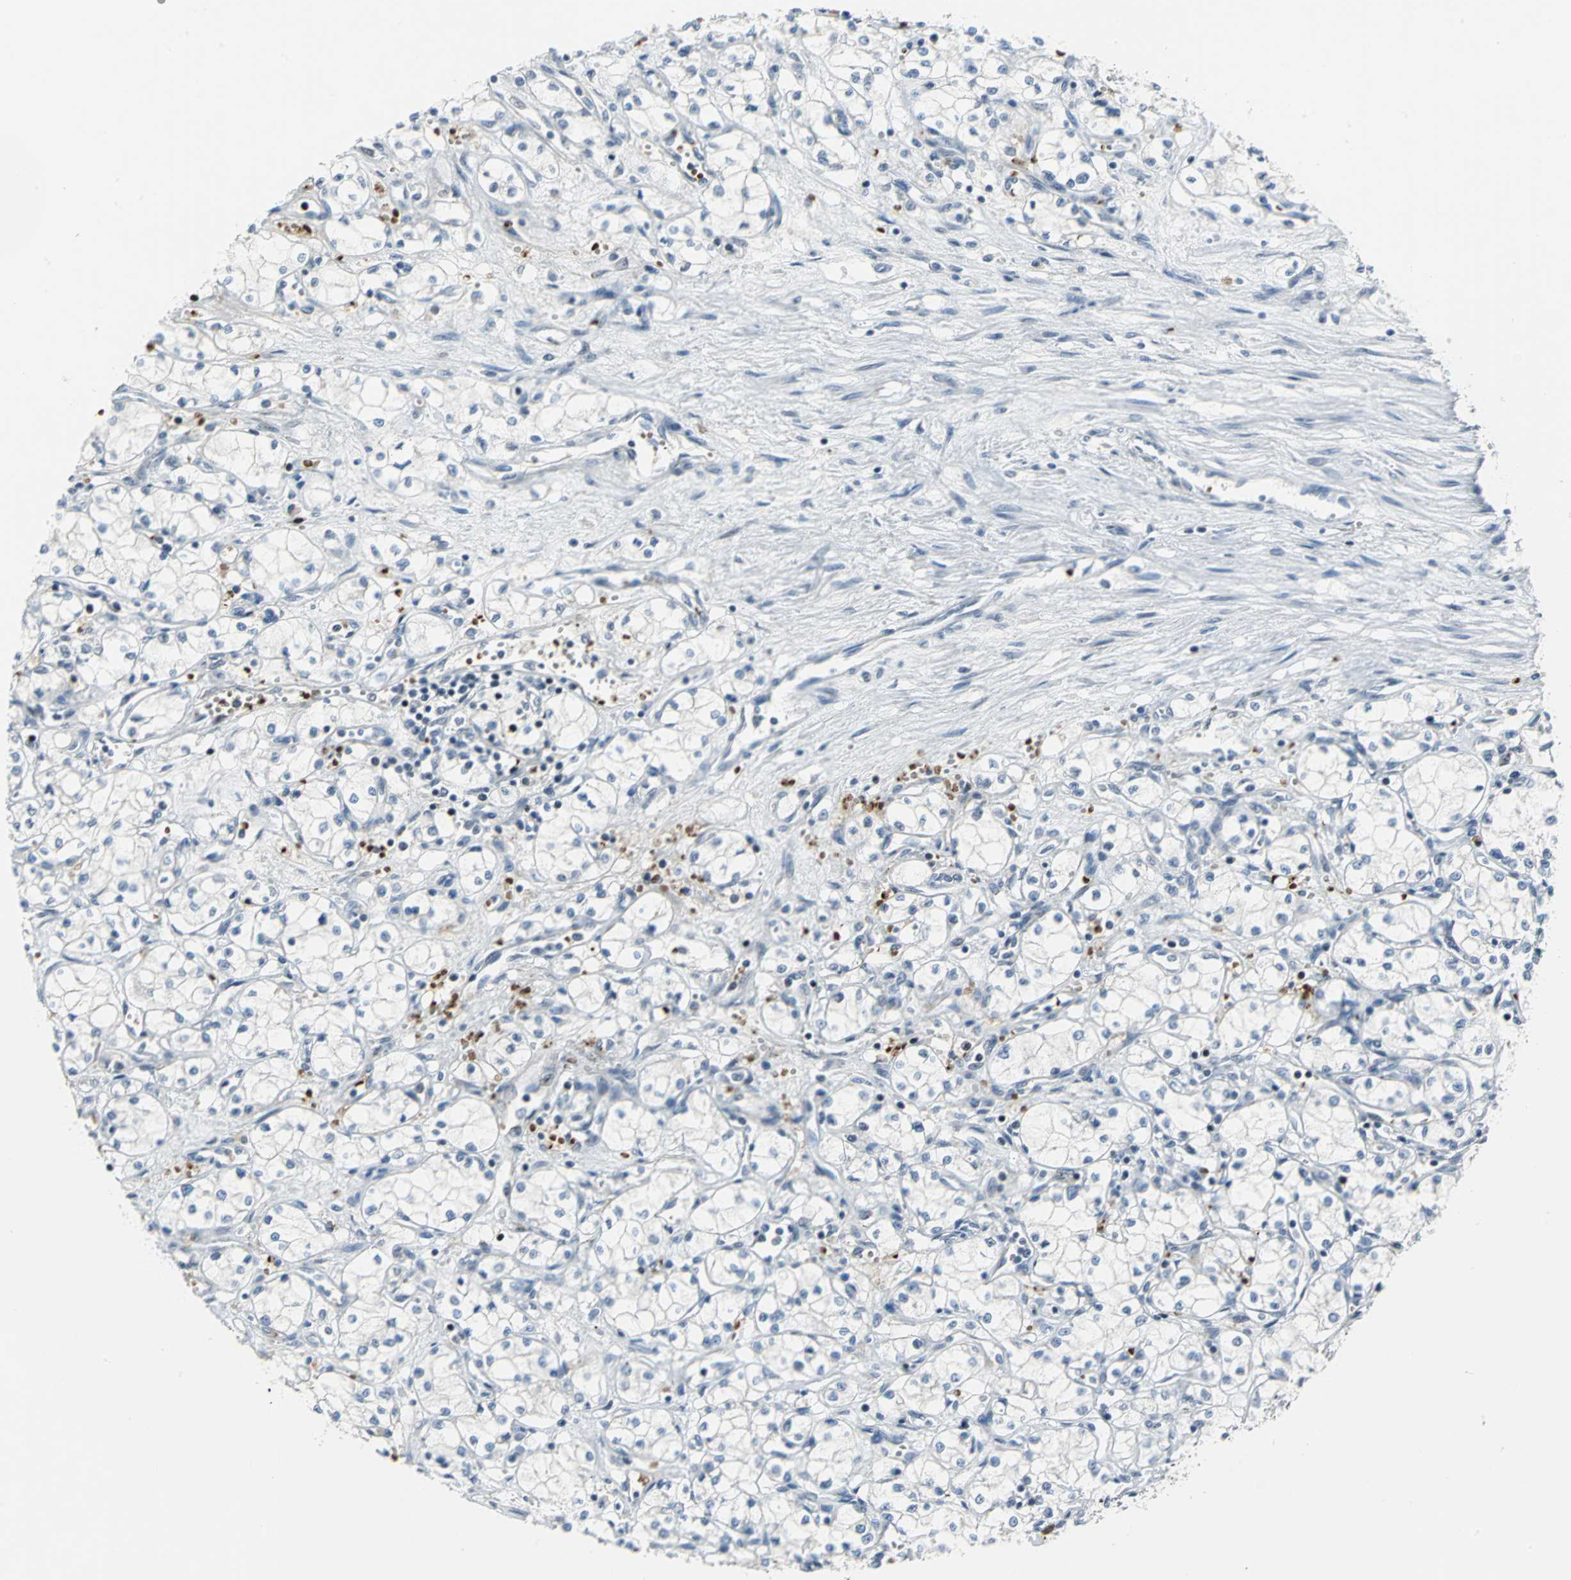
{"staining": {"intensity": "weak", "quantity": "25%-75%", "location": "nuclear"}, "tissue": "renal cancer", "cell_type": "Tumor cells", "image_type": "cancer", "snomed": [{"axis": "morphology", "description": "Normal tissue, NOS"}, {"axis": "morphology", "description": "Adenocarcinoma, NOS"}, {"axis": "topography", "description": "Kidney"}], "caption": "Approximately 25%-75% of tumor cells in human adenocarcinoma (renal) show weak nuclear protein staining as visualized by brown immunohistochemical staining.", "gene": "GLI3", "patient": {"sex": "male", "age": 59}}